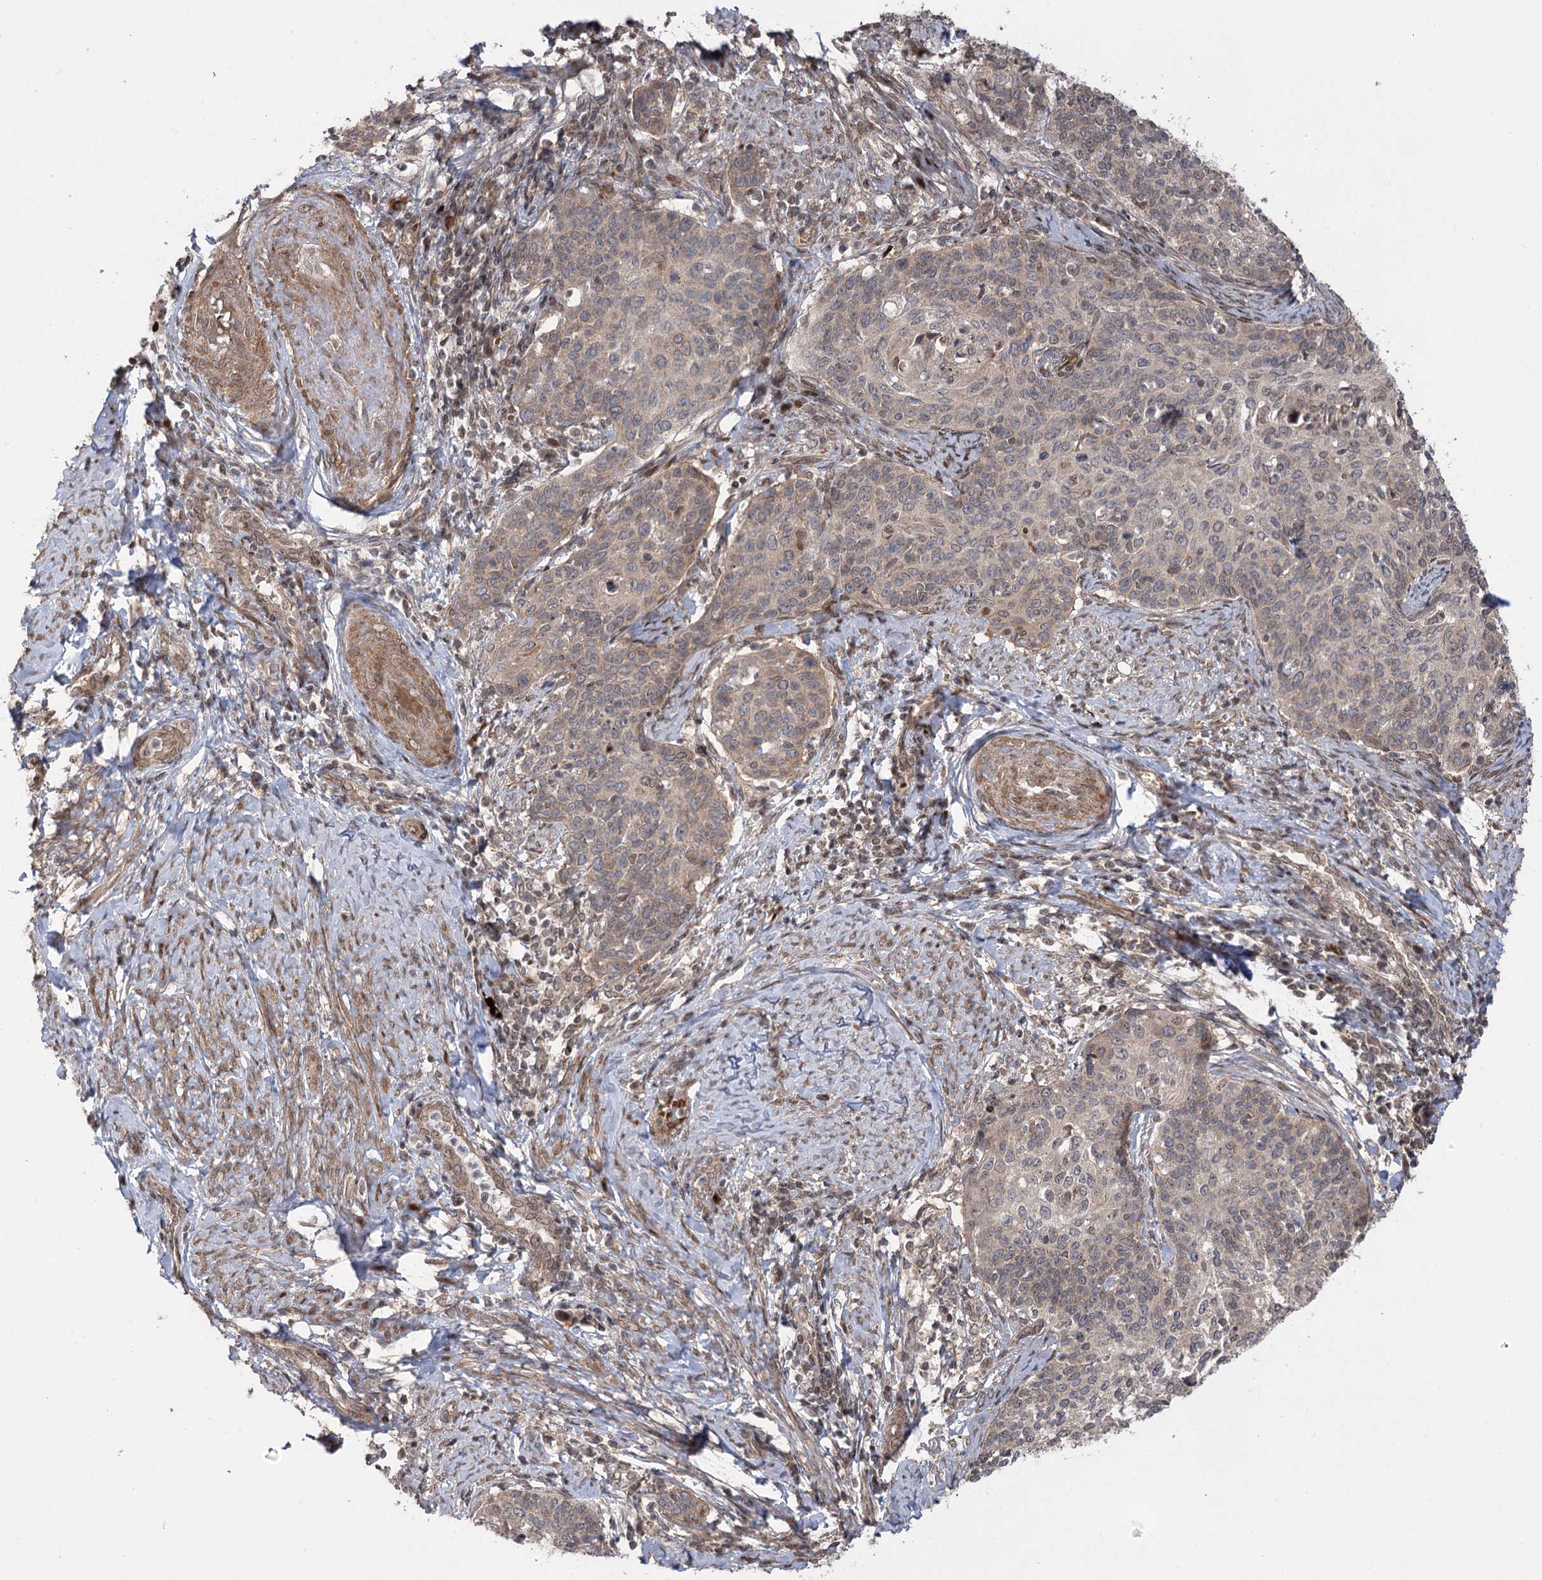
{"staining": {"intensity": "negative", "quantity": "none", "location": "none"}, "tissue": "cervical cancer", "cell_type": "Tumor cells", "image_type": "cancer", "snomed": [{"axis": "morphology", "description": "Squamous cell carcinoma, NOS"}, {"axis": "topography", "description": "Cervix"}], "caption": "A high-resolution micrograph shows immunohistochemistry staining of squamous cell carcinoma (cervical), which demonstrates no significant expression in tumor cells.", "gene": "TENM2", "patient": {"sex": "female", "age": 39}}